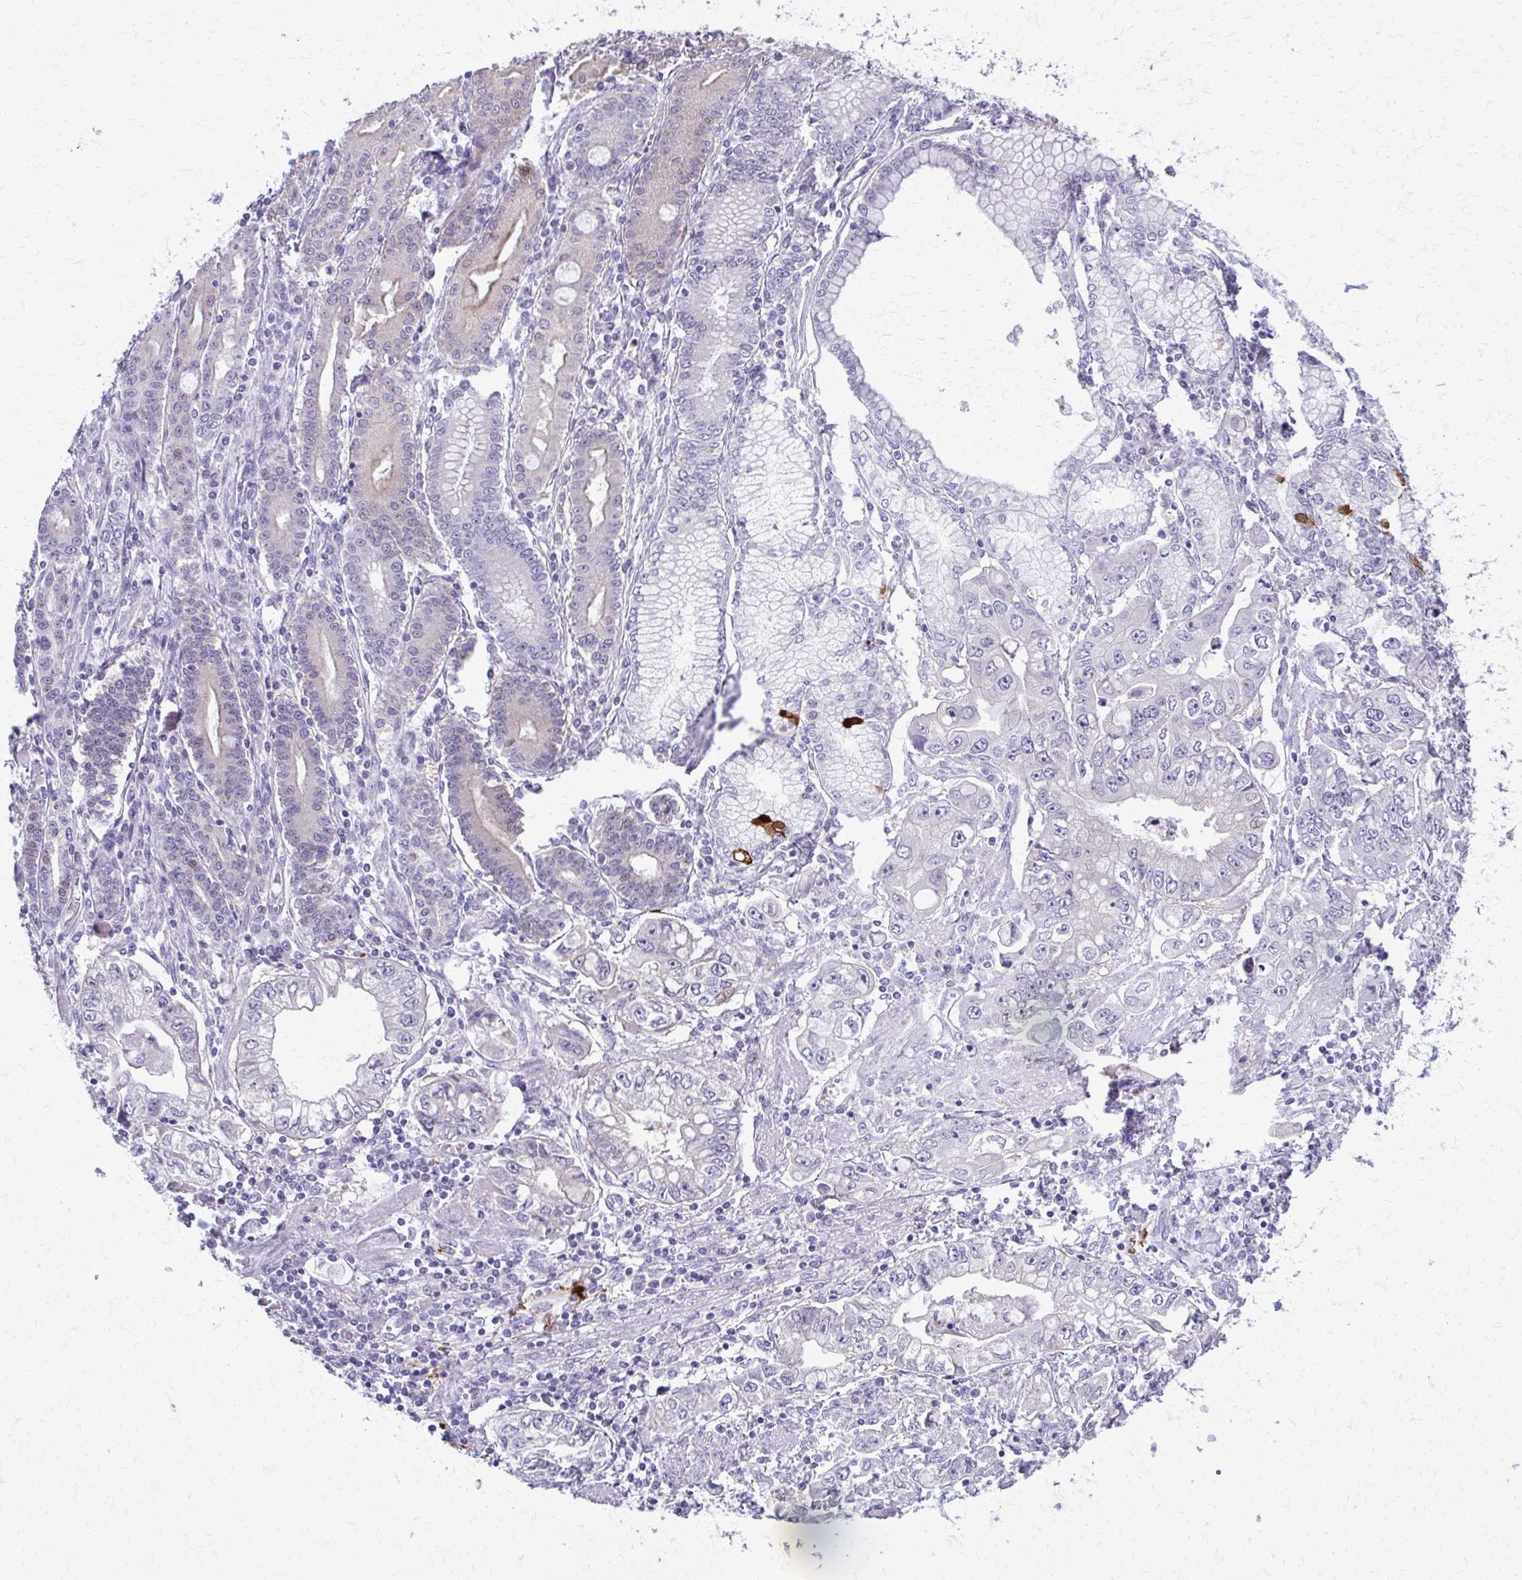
{"staining": {"intensity": "negative", "quantity": "none", "location": "none"}, "tissue": "stomach cancer", "cell_type": "Tumor cells", "image_type": "cancer", "snomed": [{"axis": "morphology", "description": "Adenocarcinoma, NOS"}, {"axis": "topography", "description": "Stomach, lower"}], "caption": "Tumor cells show no significant protein staining in stomach cancer (adenocarcinoma).", "gene": "OR4M1", "patient": {"sex": "female", "age": 93}}